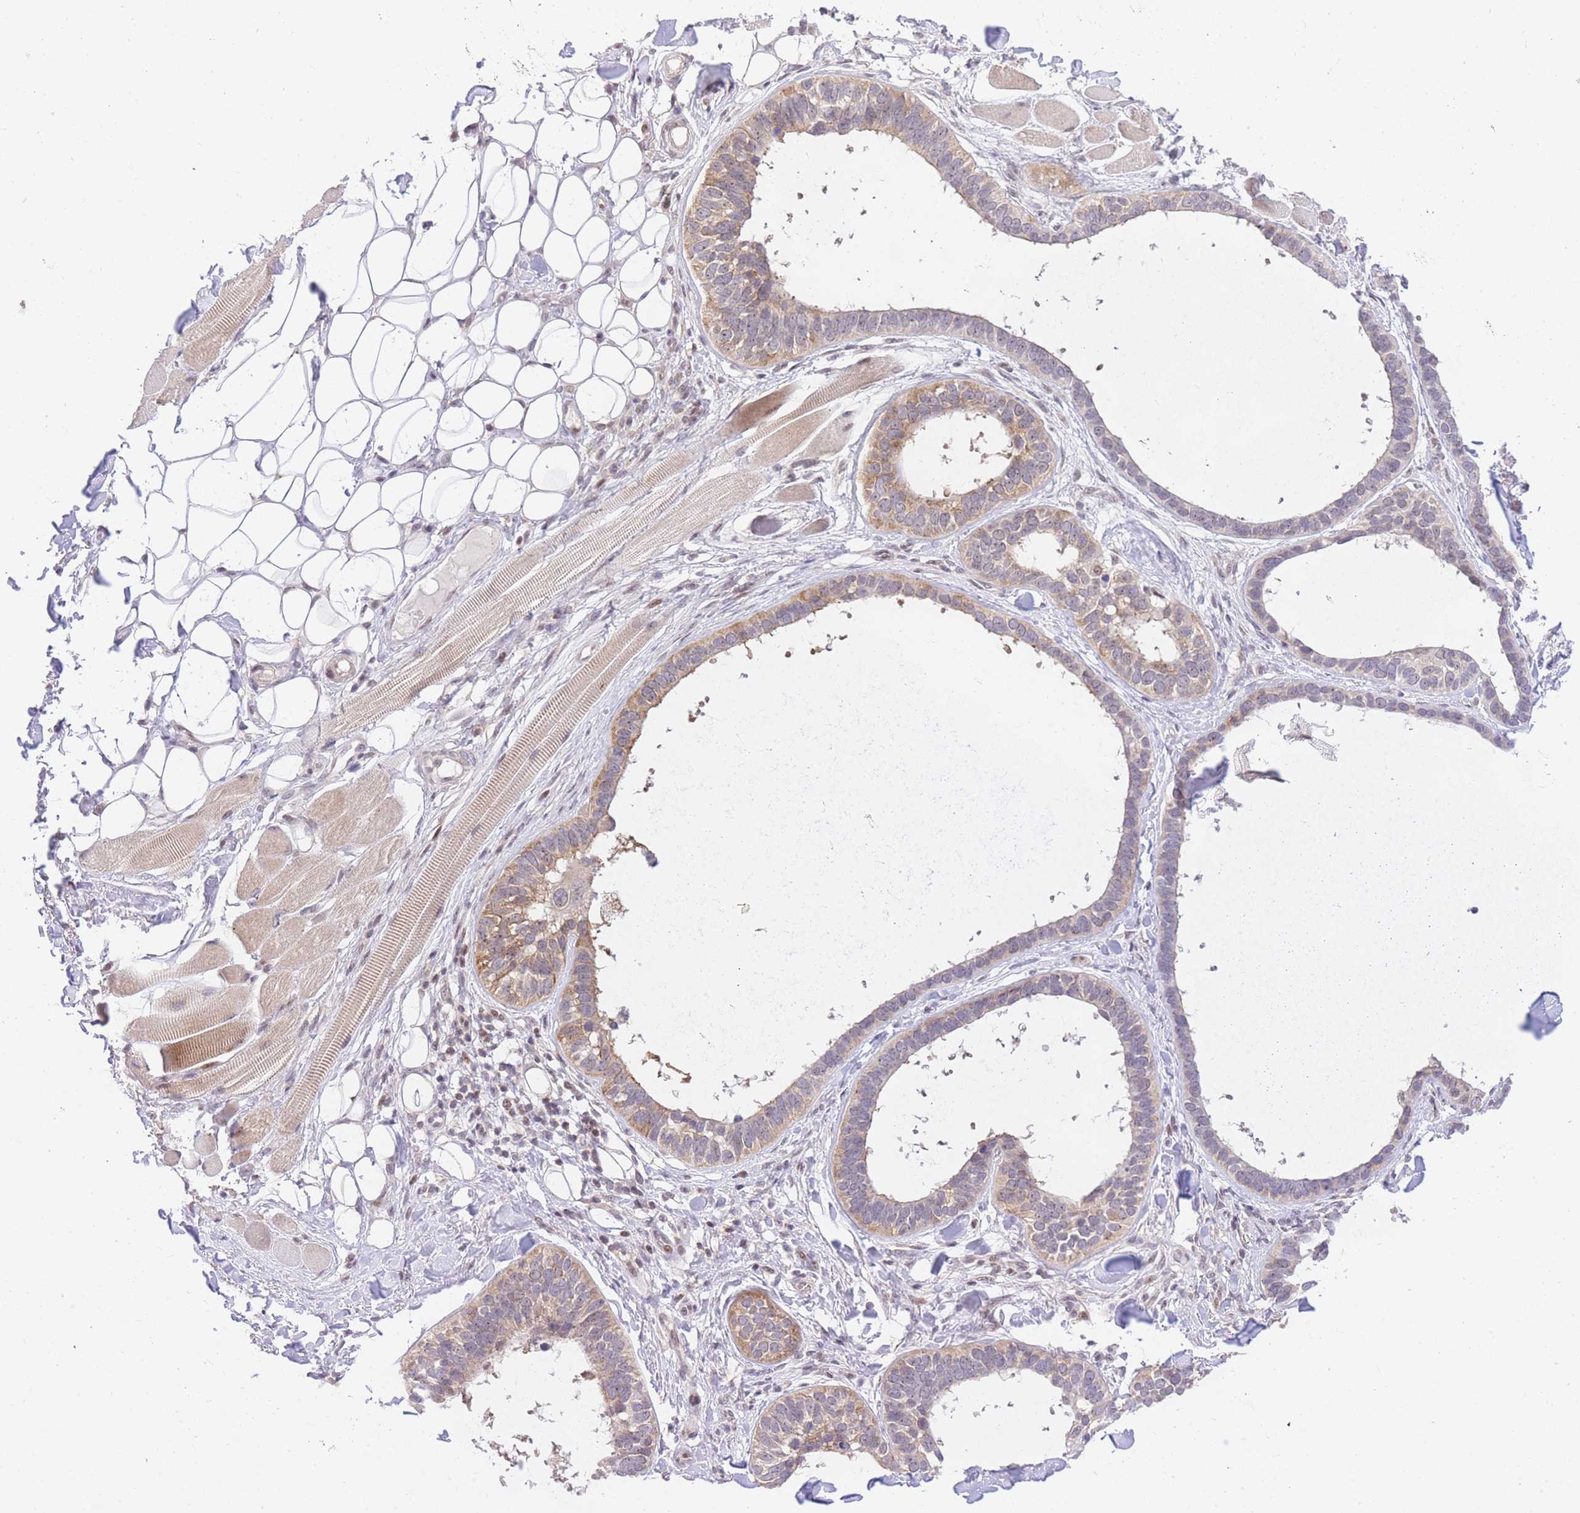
{"staining": {"intensity": "moderate", "quantity": "<25%", "location": "cytoplasmic/membranous"}, "tissue": "skin cancer", "cell_type": "Tumor cells", "image_type": "cancer", "snomed": [{"axis": "morphology", "description": "Basal cell carcinoma"}, {"axis": "topography", "description": "Skin"}], "caption": "A low amount of moderate cytoplasmic/membranous staining is present in approximately <25% of tumor cells in skin basal cell carcinoma tissue.", "gene": "STK39", "patient": {"sex": "male", "age": 62}}